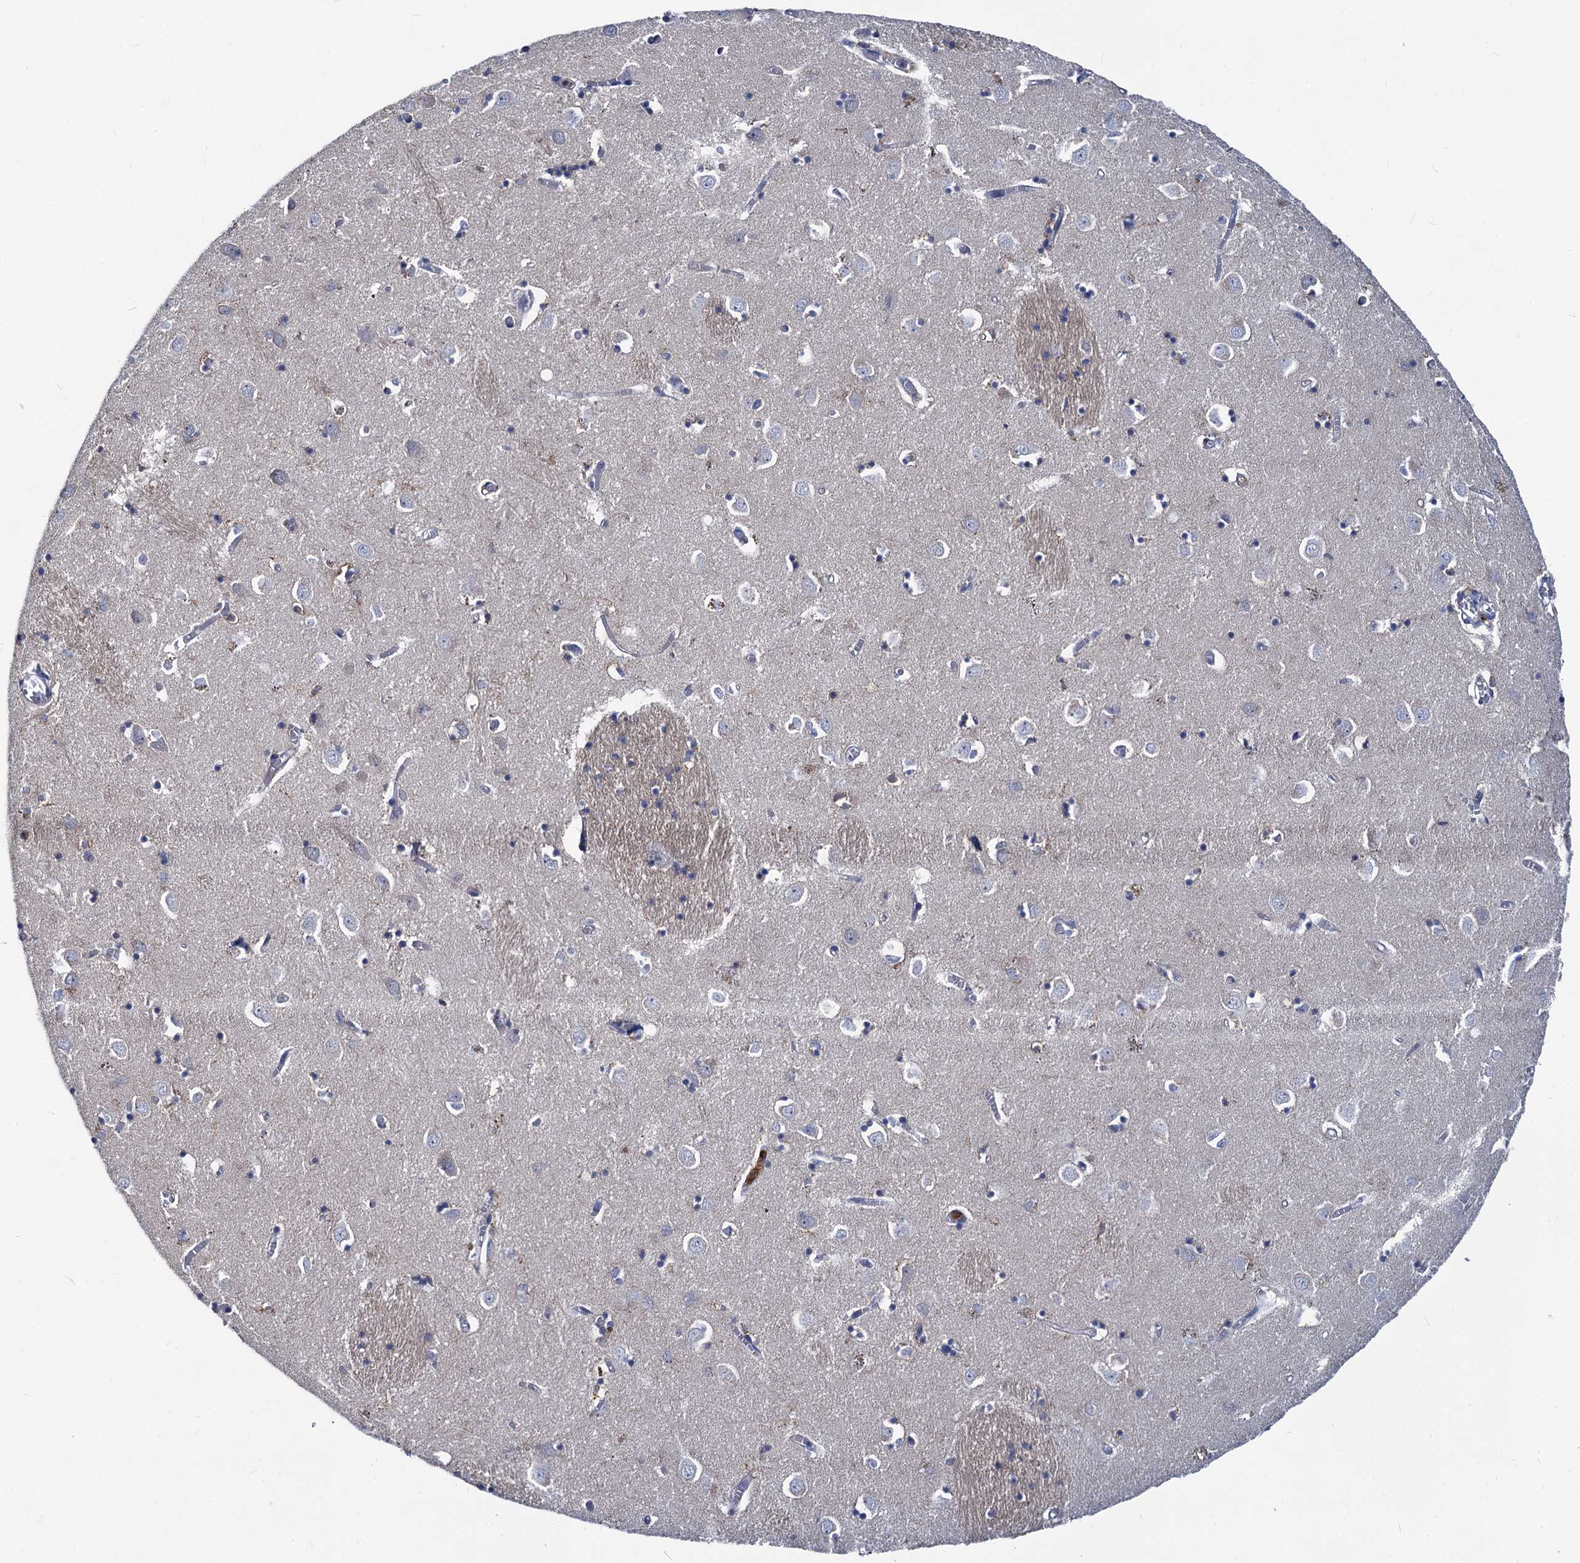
{"staining": {"intensity": "moderate", "quantity": "<25%", "location": "cytoplasmic/membranous"}, "tissue": "caudate", "cell_type": "Glial cells", "image_type": "normal", "snomed": [{"axis": "morphology", "description": "Normal tissue, NOS"}, {"axis": "topography", "description": "Lateral ventricle wall"}], "caption": "Immunohistochemistry (IHC) staining of normal caudate, which reveals low levels of moderate cytoplasmic/membranous positivity in approximately <25% of glial cells indicating moderate cytoplasmic/membranous protein expression. The staining was performed using DAB (brown) for protein detection and nuclei were counterstained in hematoxylin (blue).", "gene": "RHOG", "patient": {"sex": "male", "age": 70}}